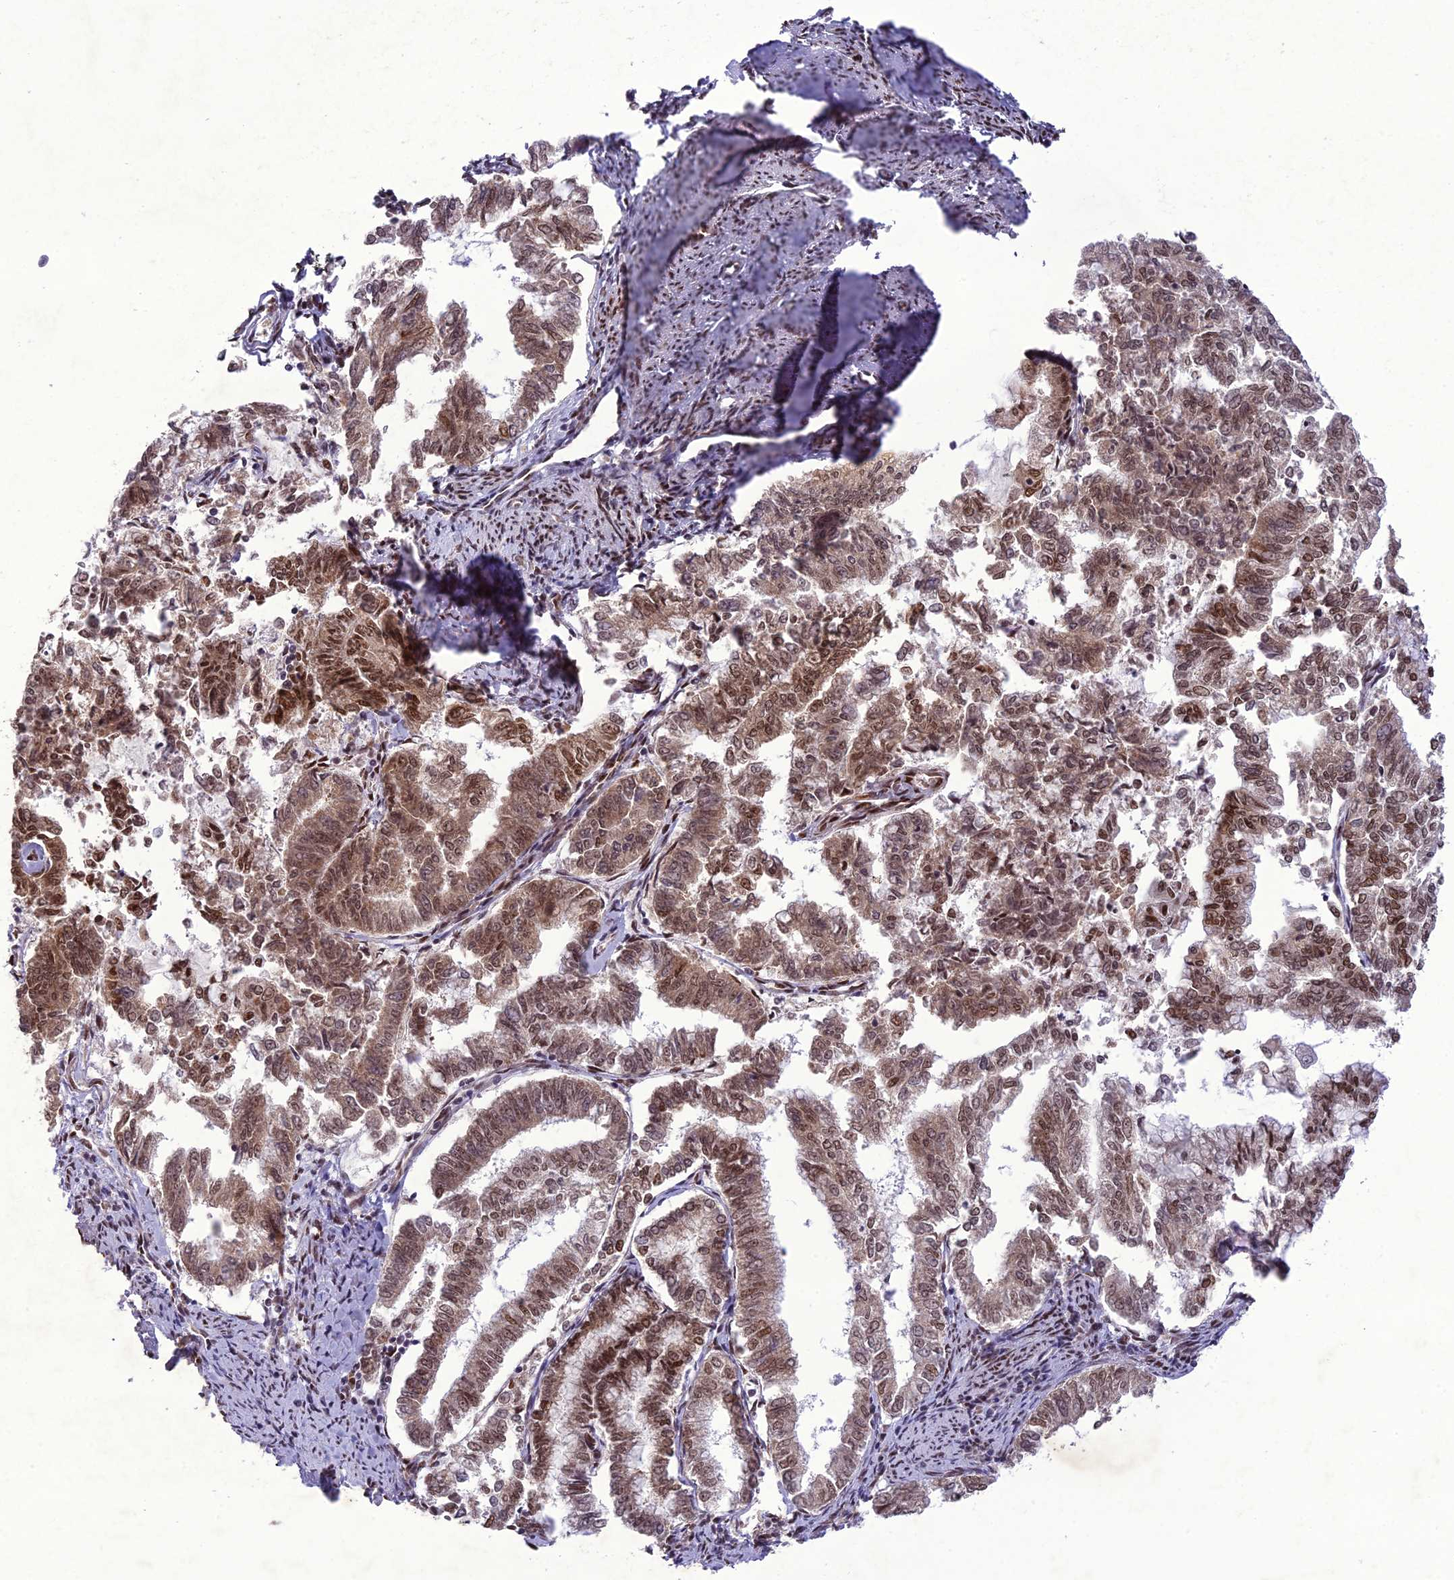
{"staining": {"intensity": "moderate", "quantity": ">75%", "location": "cytoplasmic/membranous,nuclear"}, "tissue": "endometrial cancer", "cell_type": "Tumor cells", "image_type": "cancer", "snomed": [{"axis": "morphology", "description": "Adenocarcinoma, NOS"}, {"axis": "topography", "description": "Endometrium"}], "caption": "Immunohistochemical staining of human endometrial adenocarcinoma shows moderate cytoplasmic/membranous and nuclear protein positivity in approximately >75% of tumor cells. (IHC, brightfield microscopy, high magnification).", "gene": "DDX1", "patient": {"sex": "female", "age": 79}}